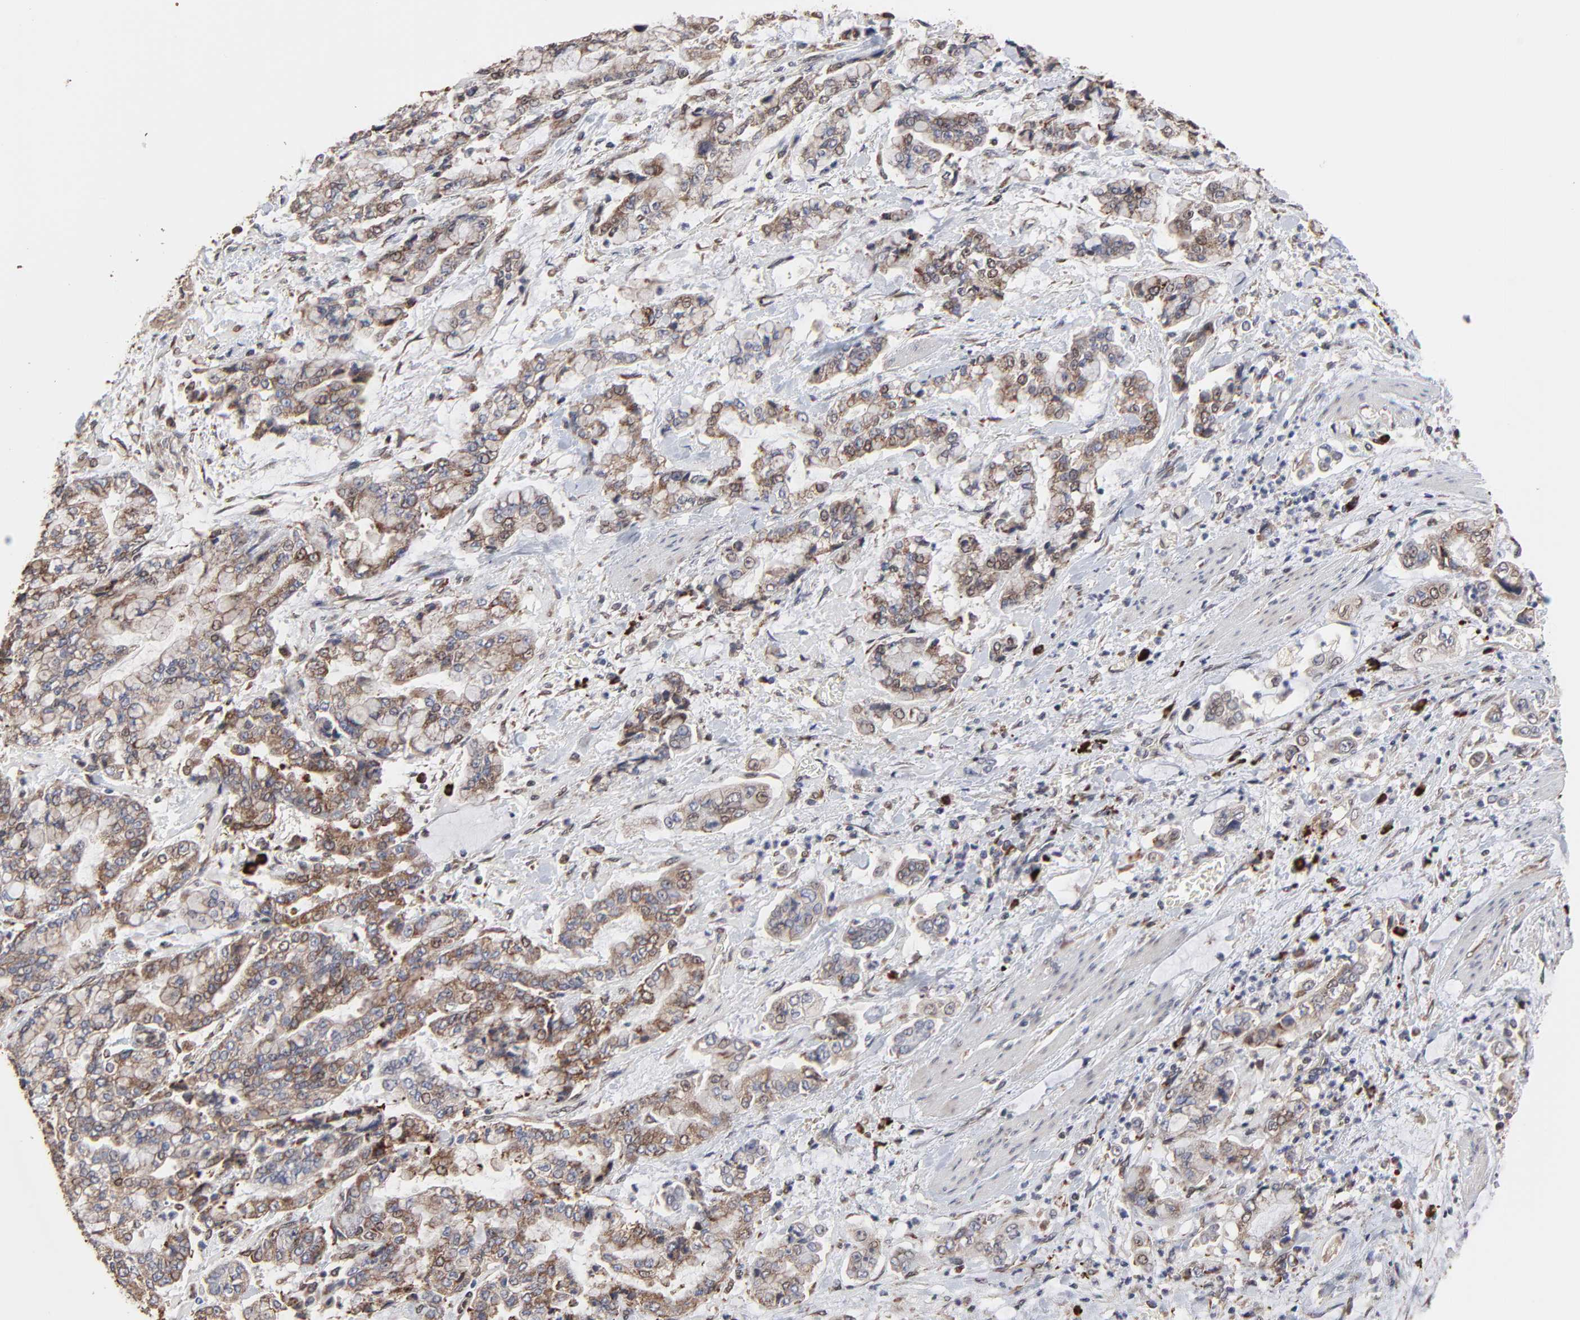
{"staining": {"intensity": "moderate", "quantity": "25%-75%", "location": "cytoplasmic/membranous"}, "tissue": "stomach cancer", "cell_type": "Tumor cells", "image_type": "cancer", "snomed": [{"axis": "morphology", "description": "Normal tissue, NOS"}, {"axis": "morphology", "description": "Adenocarcinoma, NOS"}, {"axis": "topography", "description": "Stomach, upper"}, {"axis": "topography", "description": "Stomach"}], "caption": "Immunohistochemistry (IHC) histopathology image of neoplastic tissue: stomach adenocarcinoma stained using immunohistochemistry (IHC) demonstrates medium levels of moderate protein expression localized specifically in the cytoplasmic/membranous of tumor cells, appearing as a cytoplasmic/membranous brown color.", "gene": "CHM", "patient": {"sex": "male", "age": 76}}